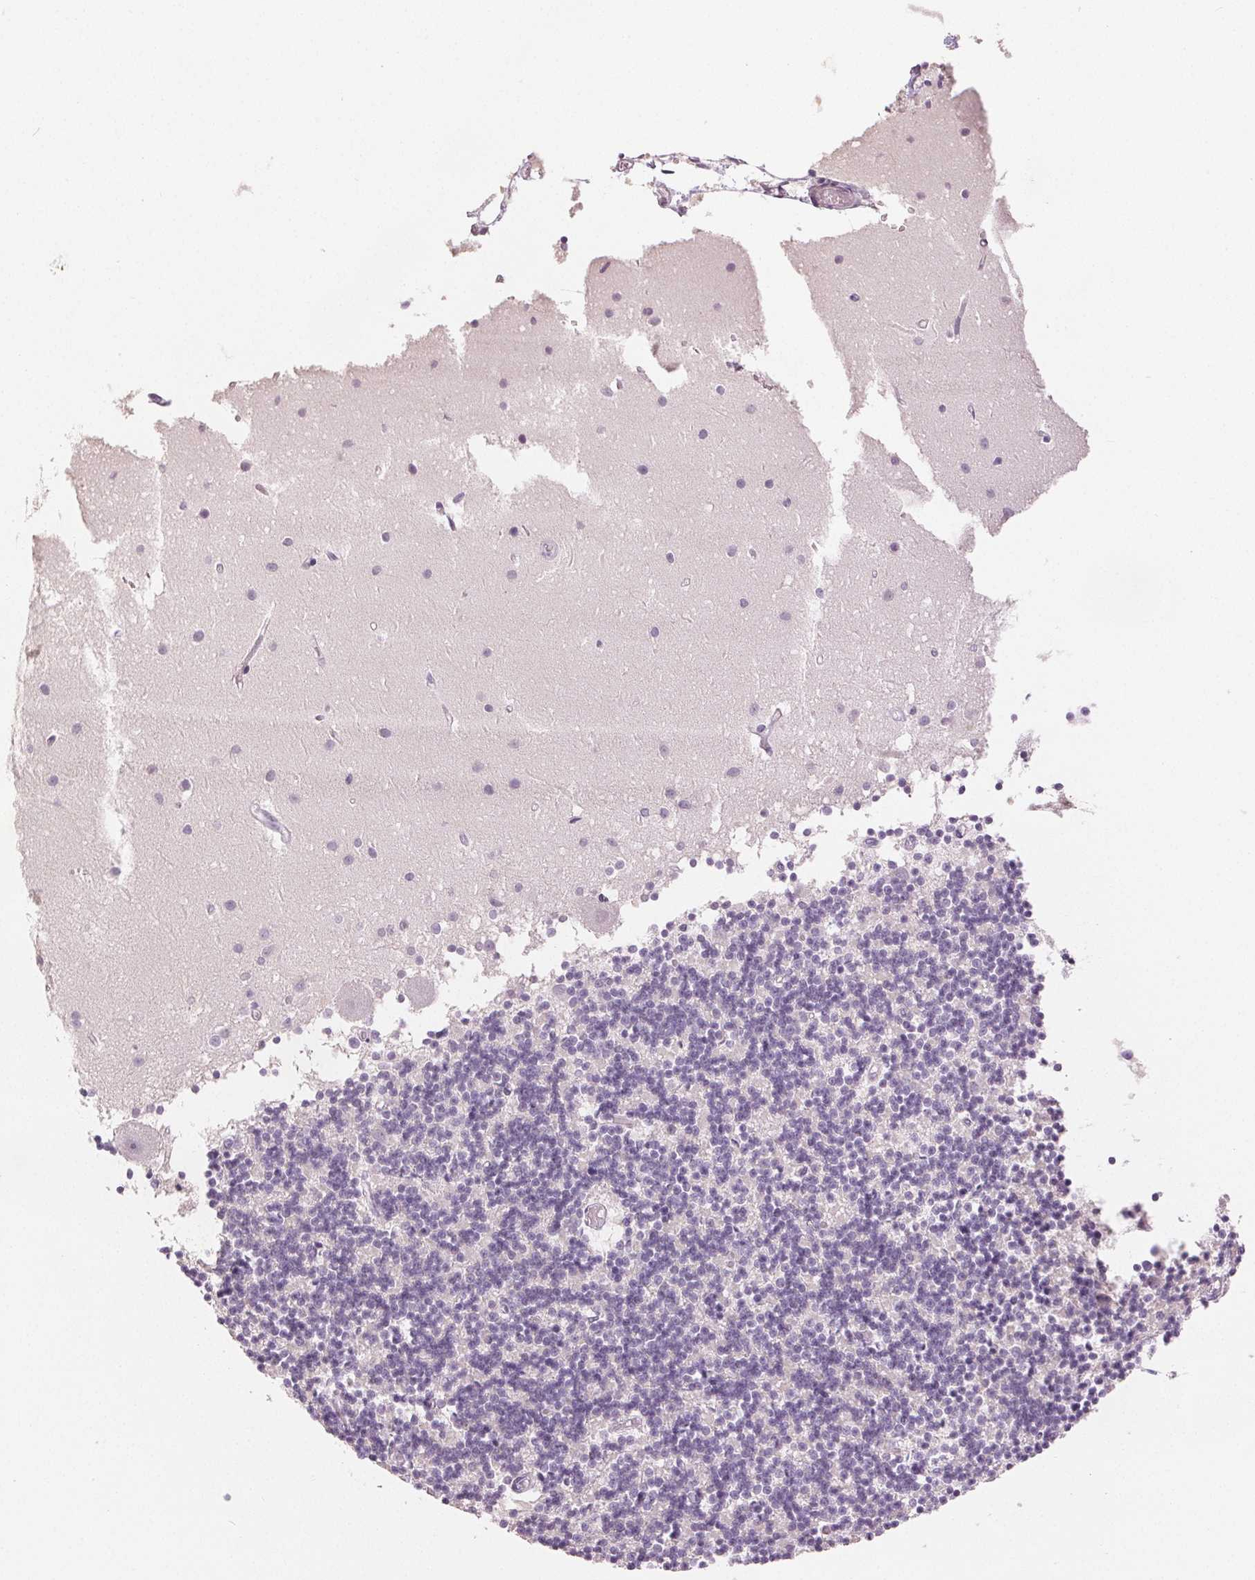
{"staining": {"intensity": "negative", "quantity": "none", "location": "none"}, "tissue": "cerebellum", "cell_type": "Cells in granular layer", "image_type": "normal", "snomed": [{"axis": "morphology", "description": "Normal tissue, NOS"}, {"axis": "topography", "description": "Cerebellum"}], "caption": "This micrograph is of benign cerebellum stained with immunohistochemistry to label a protein in brown with the nuclei are counter-stained blue. There is no positivity in cells in granular layer.", "gene": "SLC27A5", "patient": {"sex": "male", "age": 54}}